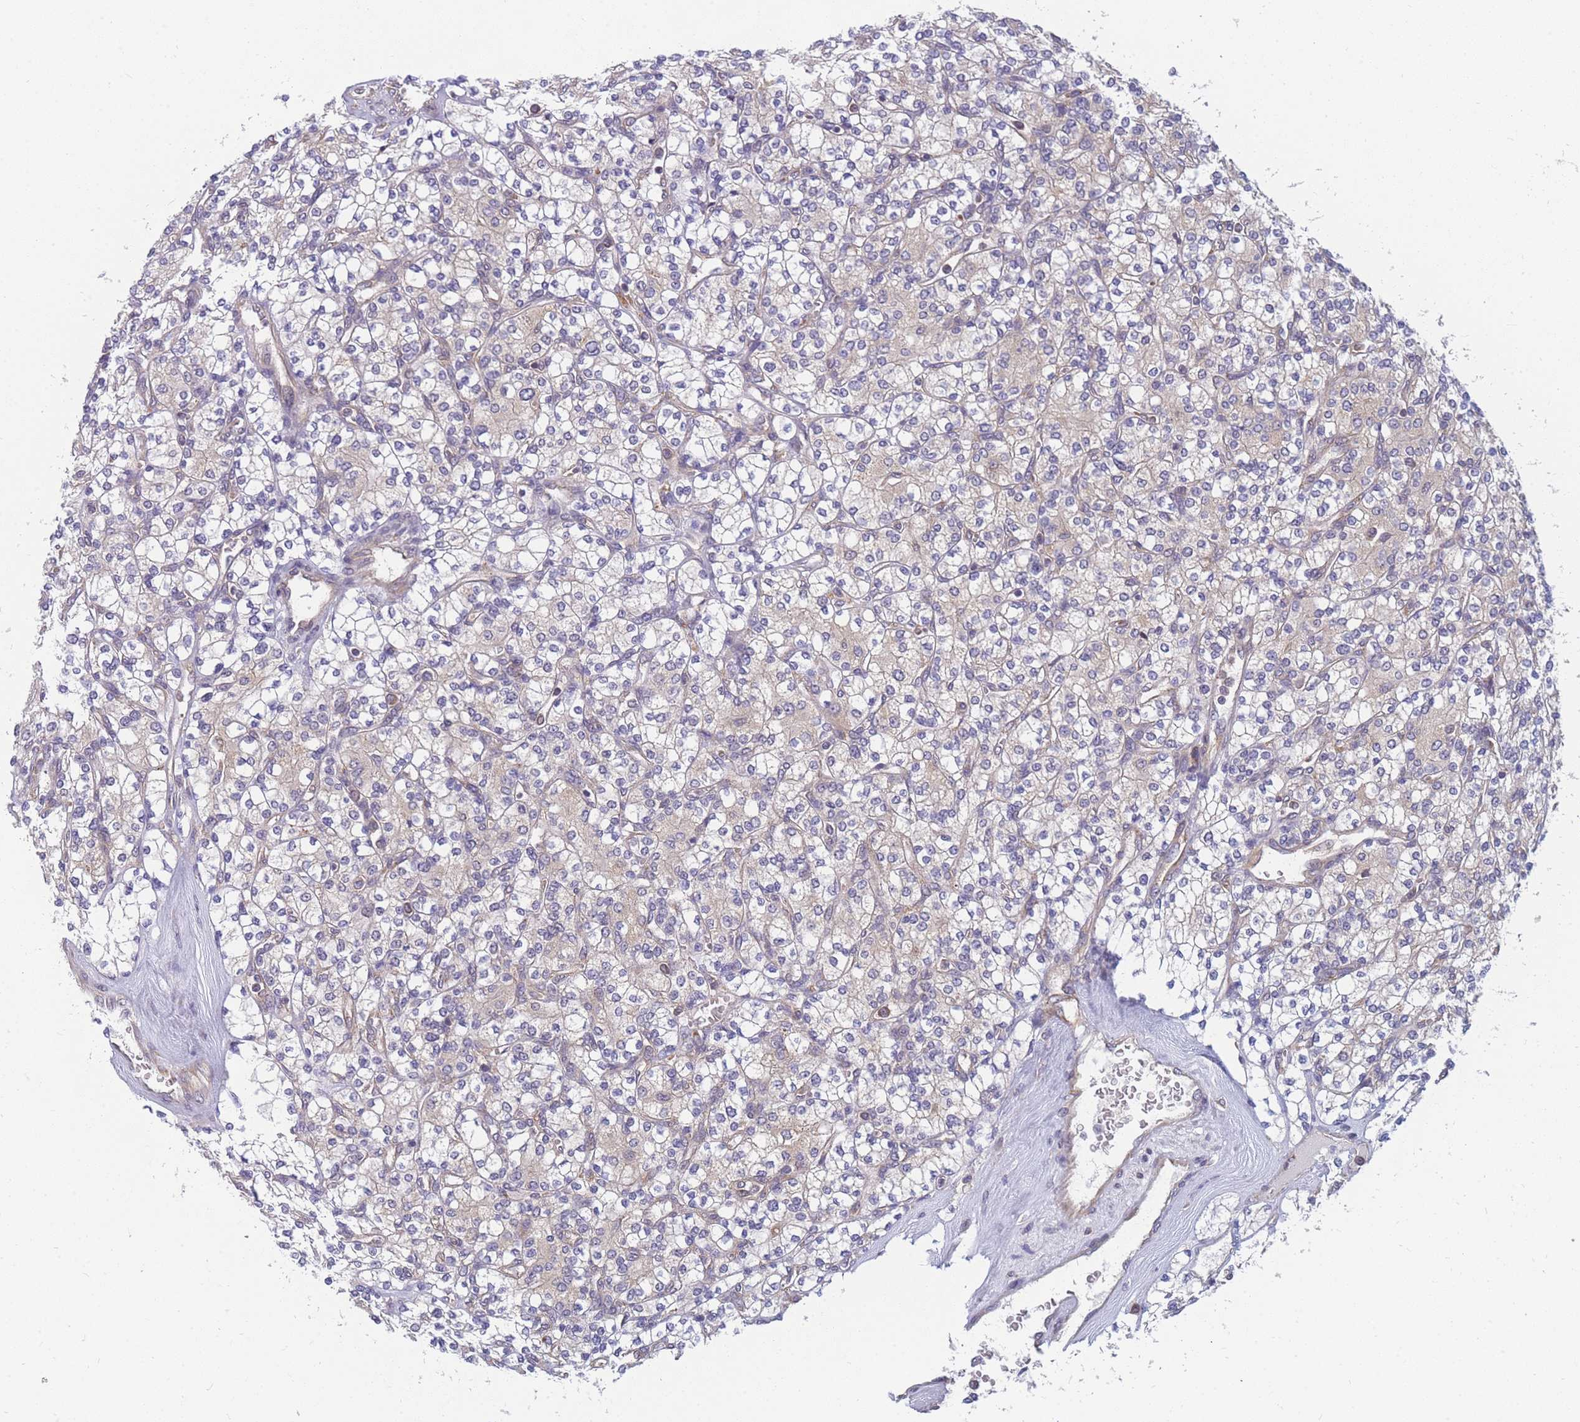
{"staining": {"intensity": "negative", "quantity": "none", "location": "none"}, "tissue": "renal cancer", "cell_type": "Tumor cells", "image_type": "cancer", "snomed": [{"axis": "morphology", "description": "Adenocarcinoma, NOS"}, {"axis": "topography", "description": "Kidney"}], "caption": "High magnification brightfield microscopy of renal cancer (adenocarcinoma) stained with DAB (brown) and counterstained with hematoxylin (blue): tumor cells show no significant positivity.", "gene": "MRPL23", "patient": {"sex": "male", "age": 77}}